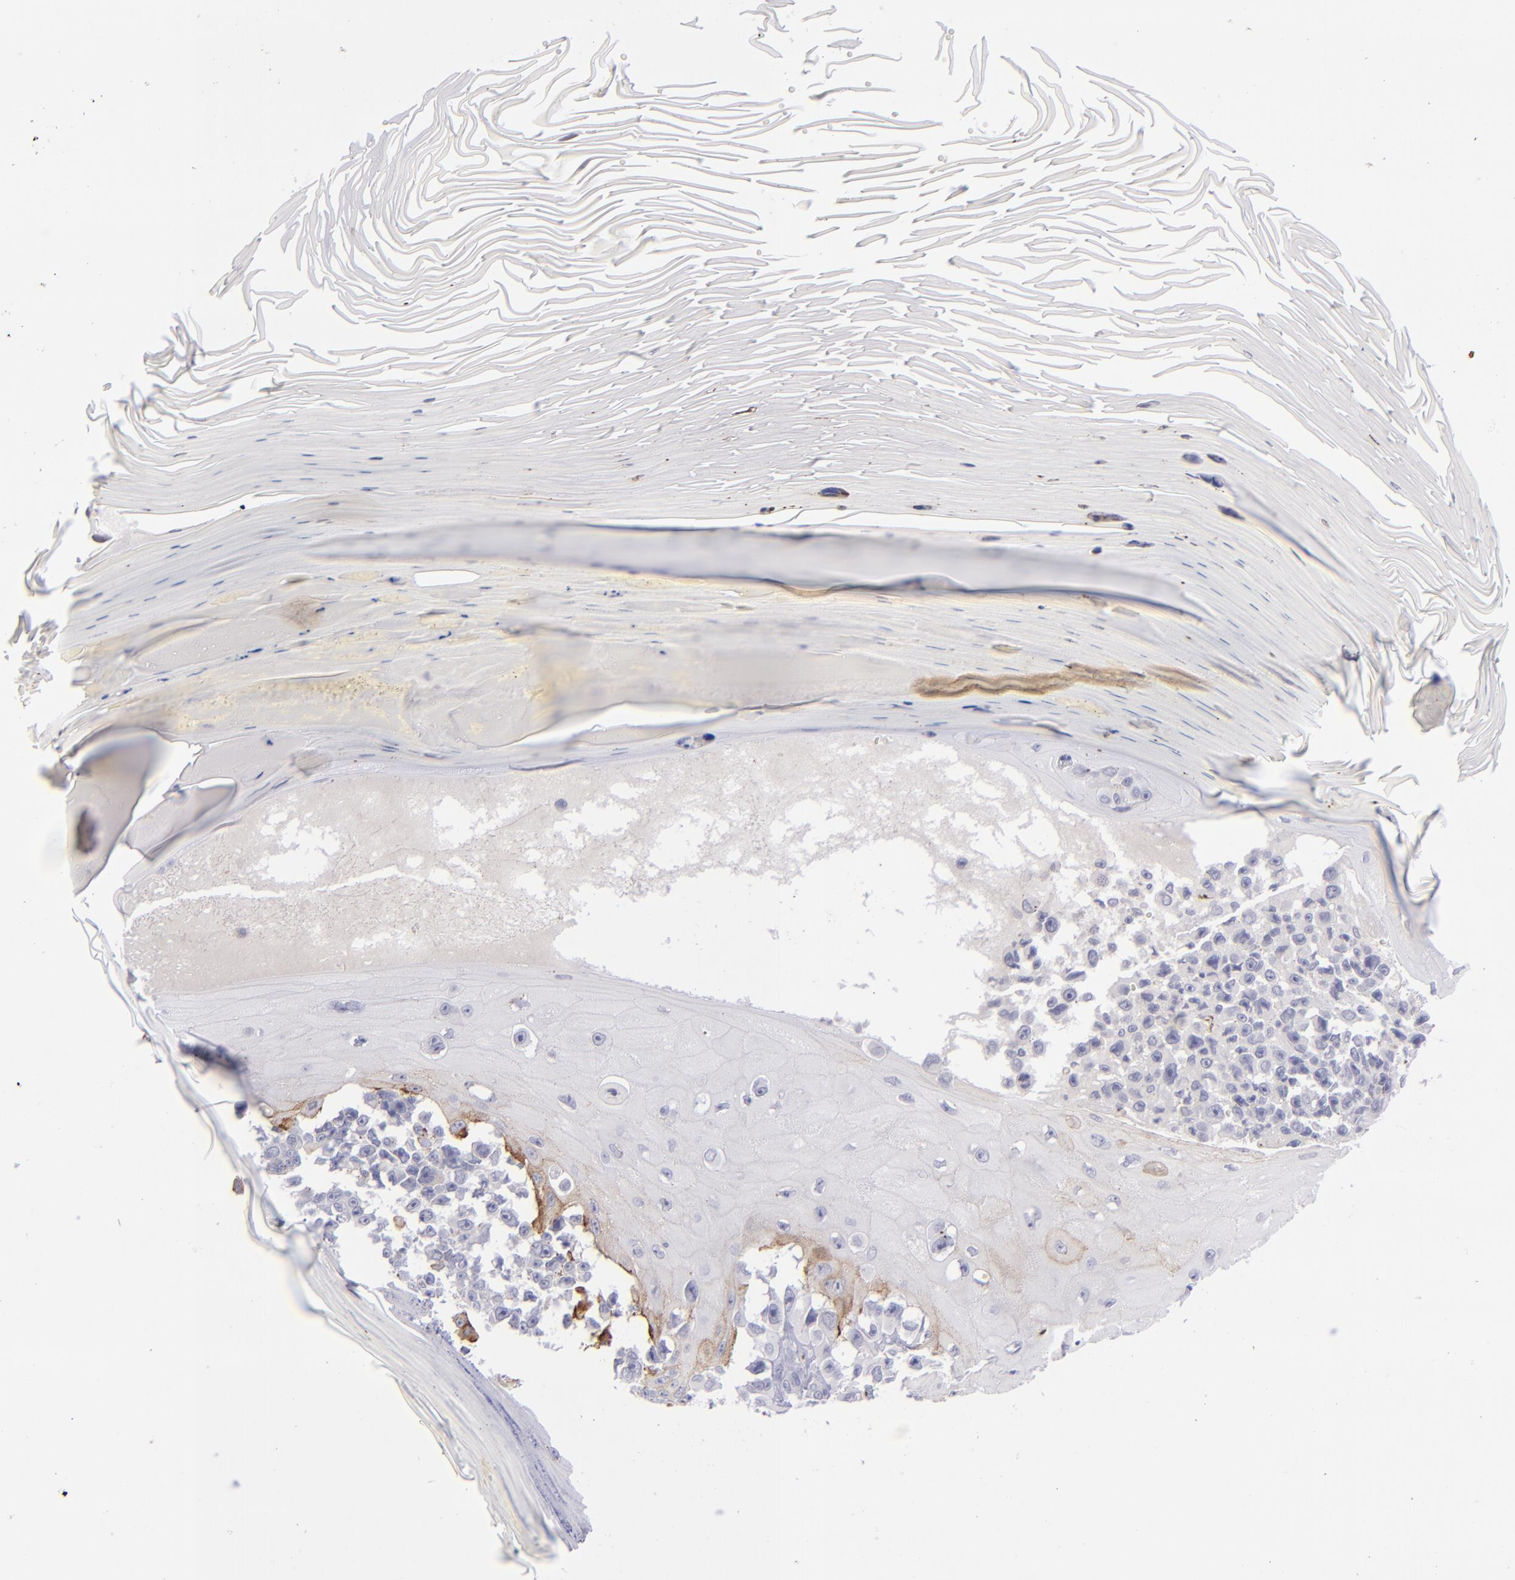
{"staining": {"intensity": "negative", "quantity": "none", "location": "none"}, "tissue": "melanoma", "cell_type": "Tumor cells", "image_type": "cancer", "snomed": [{"axis": "morphology", "description": "Malignant melanoma, NOS"}, {"axis": "topography", "description": "Skin"}], "caption": "This image is of melanoma stained with immunohistochemistry (IHC) to label a protein in brown with the nuclei are counter-stained blue. There is no staining in tumor cells.", "gene": "ITGB4", "patient": {"sex": "female", "age": 82}}